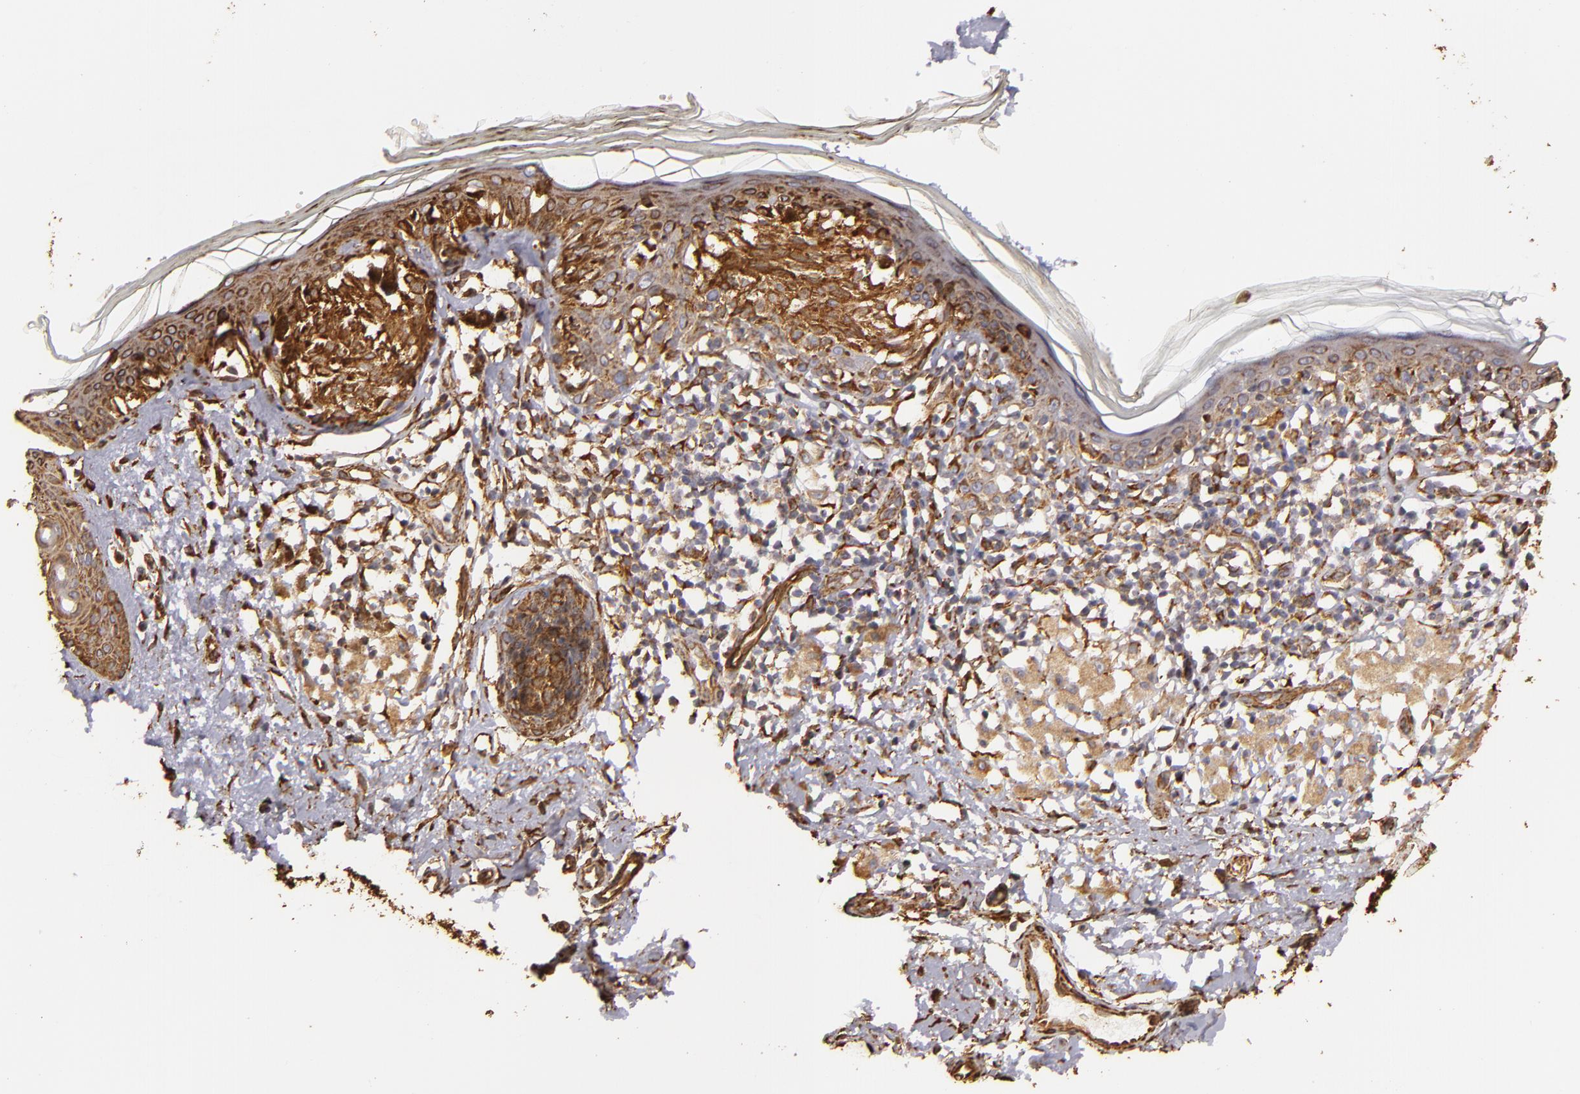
{"staining": {"intensity": "strong", "quantity": ">75%", "location": "cytoplasmic/membranous"}, "tissue": "melanoma", "cell_type": "Tumor cells", "image_type": "cancer", "snomed": [{"axis": "morphology", "description": "Malignant melanoma, NOS"}, {"axis": "topography", "description": "Skin"}], "caption": "Immunohistochemical staining of melanoma exhibits high levels of strong cytoplasmic/membranous positivity in about >75% of tumor cells. (Brightfield microscopy of DAB IHC at high magnification).", "gene": "CYB5R3", "patient": {"sex": "male", "age": 88}}